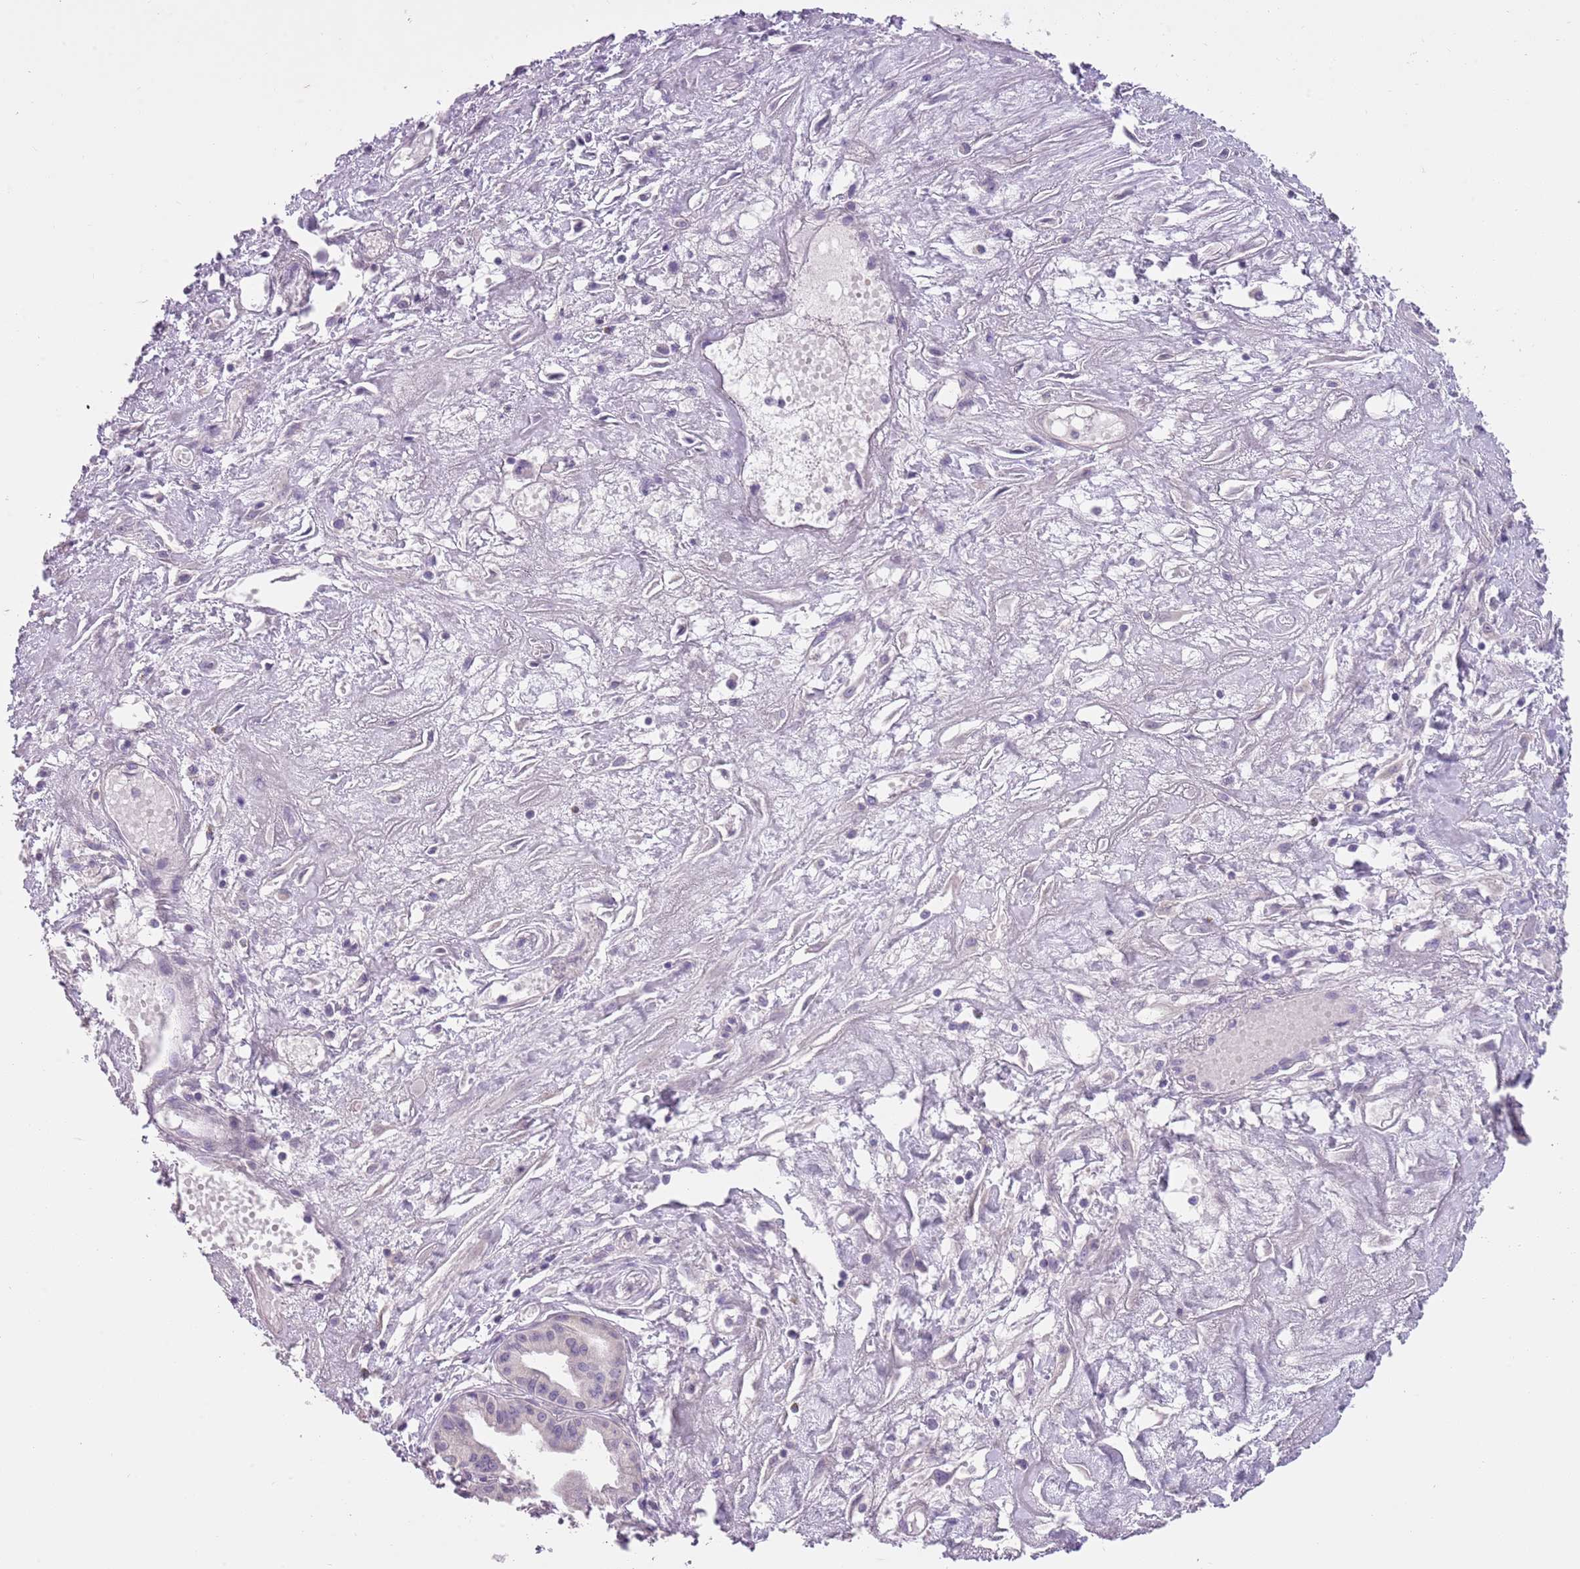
{"staining": {"intensity": "negative", "quantity": "none", "location": "none"}, "tissue": "pancreatic cancer", "cell_type": "Tumor cells", "image_type": "cancer", "snomed": [{"axis": "morphology", "description": "Adenocarcinoma, NOS"}, {"axis": "topography", "description": "Pancreas"}], "caption": "An immunohistochemistry micrograph of pancreatic cancer is shown. There is no staining in tumor cells of pancreatic cancer.", "gene": "SLC35E3", "patient": {"sex": "female", "age": 50}}